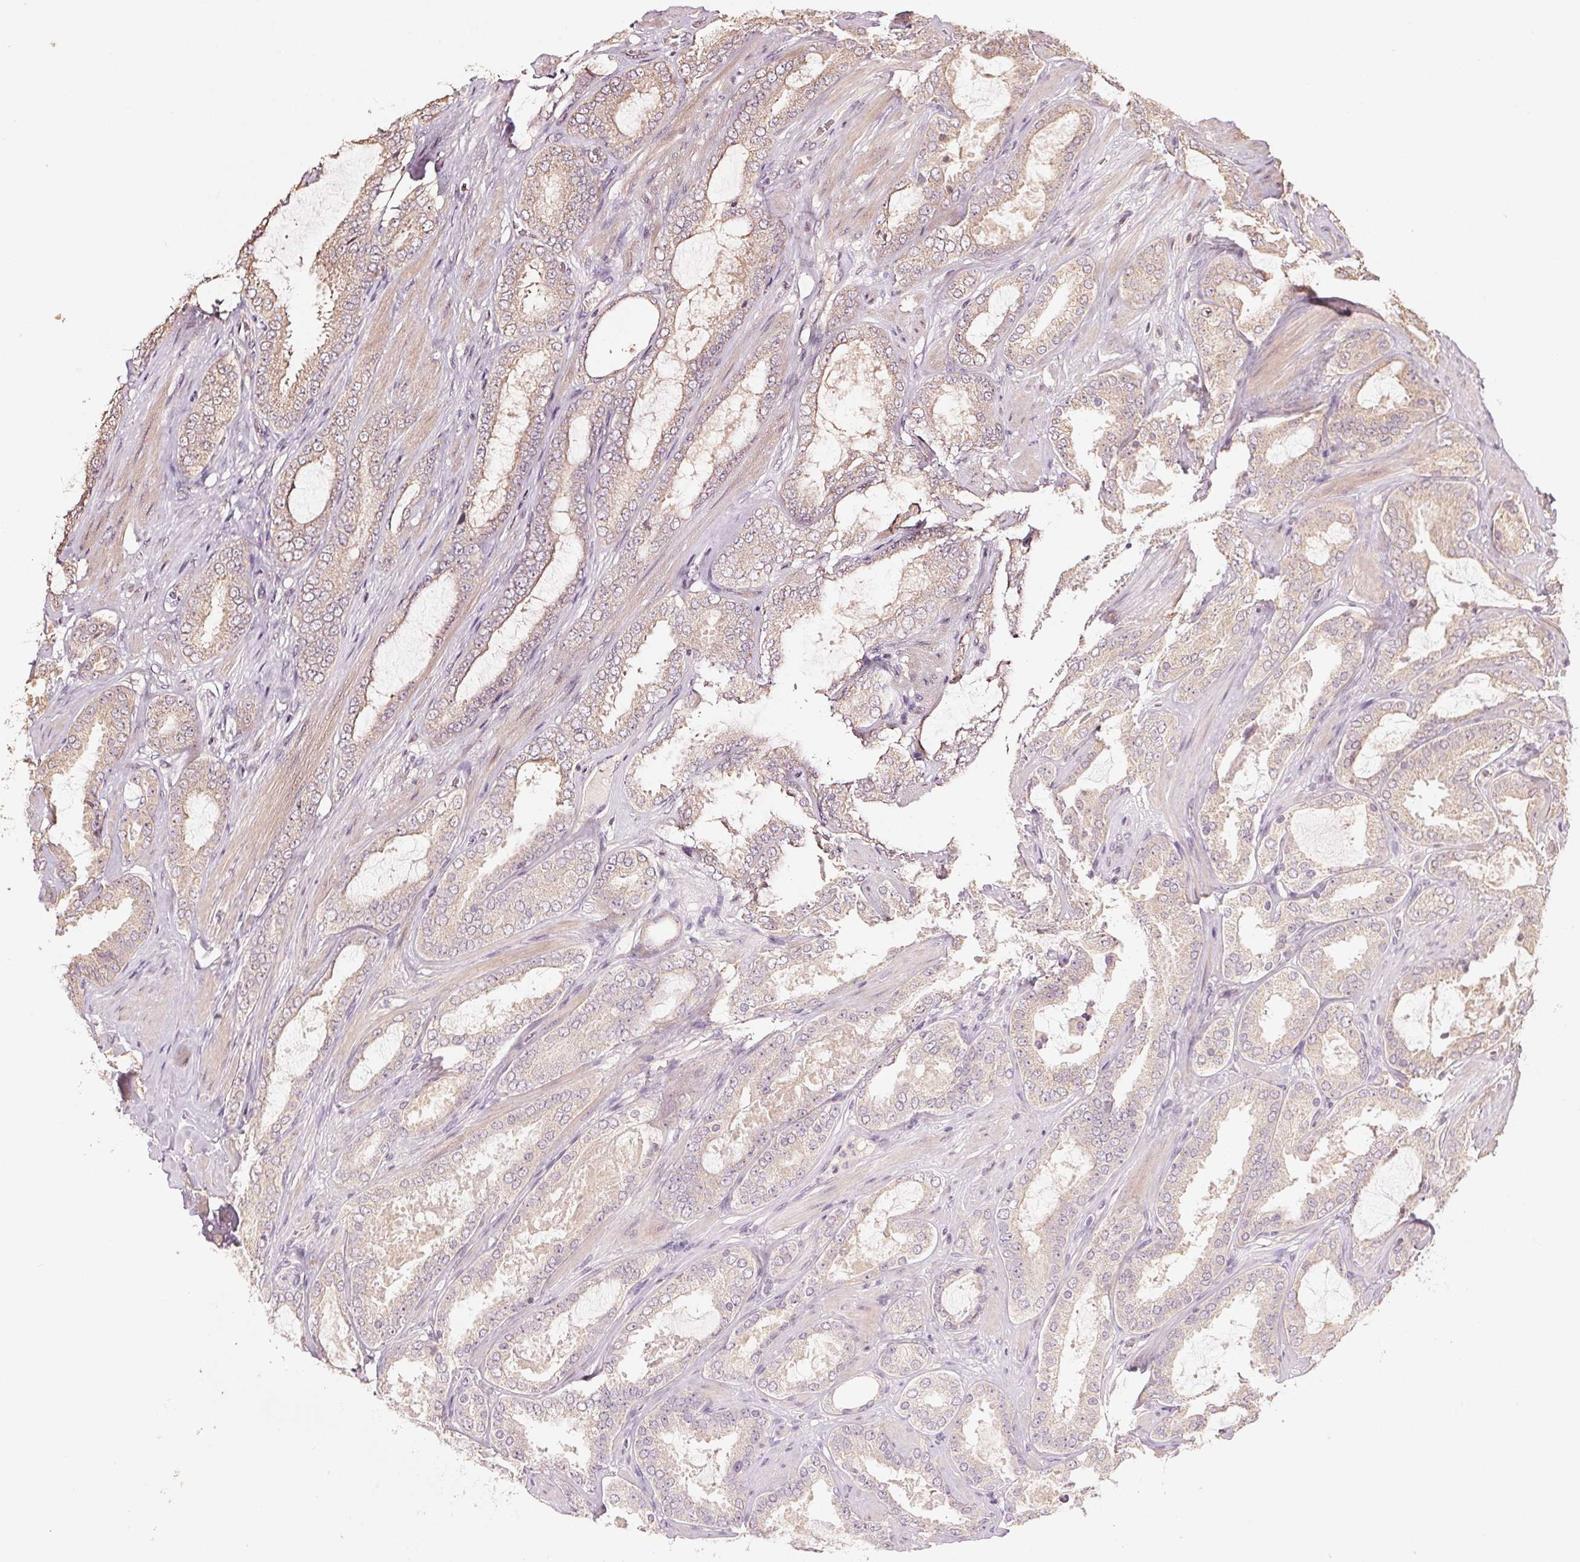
{"staining": {"intensity": "negative", "quantity": "none", "location": "none"}, "tissue": "prostate cancer", "cell_type": "Tumor cells", "image_type": "cancer", "snomed": [{"axis": "morphology", "description": "Adenocarcinoma, High grade"}, {"axis": "topography", "description": "Prostate"}], "caption": "IHC photomicrograph of neoplastic tissue: human high-grade adenocarcinoma (prostate) stained with DAB (3,3'-diaminobenzidine) demonstrates no significant protein expression in tumor cells.", "gene": "COX14", "patient": {"sex": "male", "age": 63}}